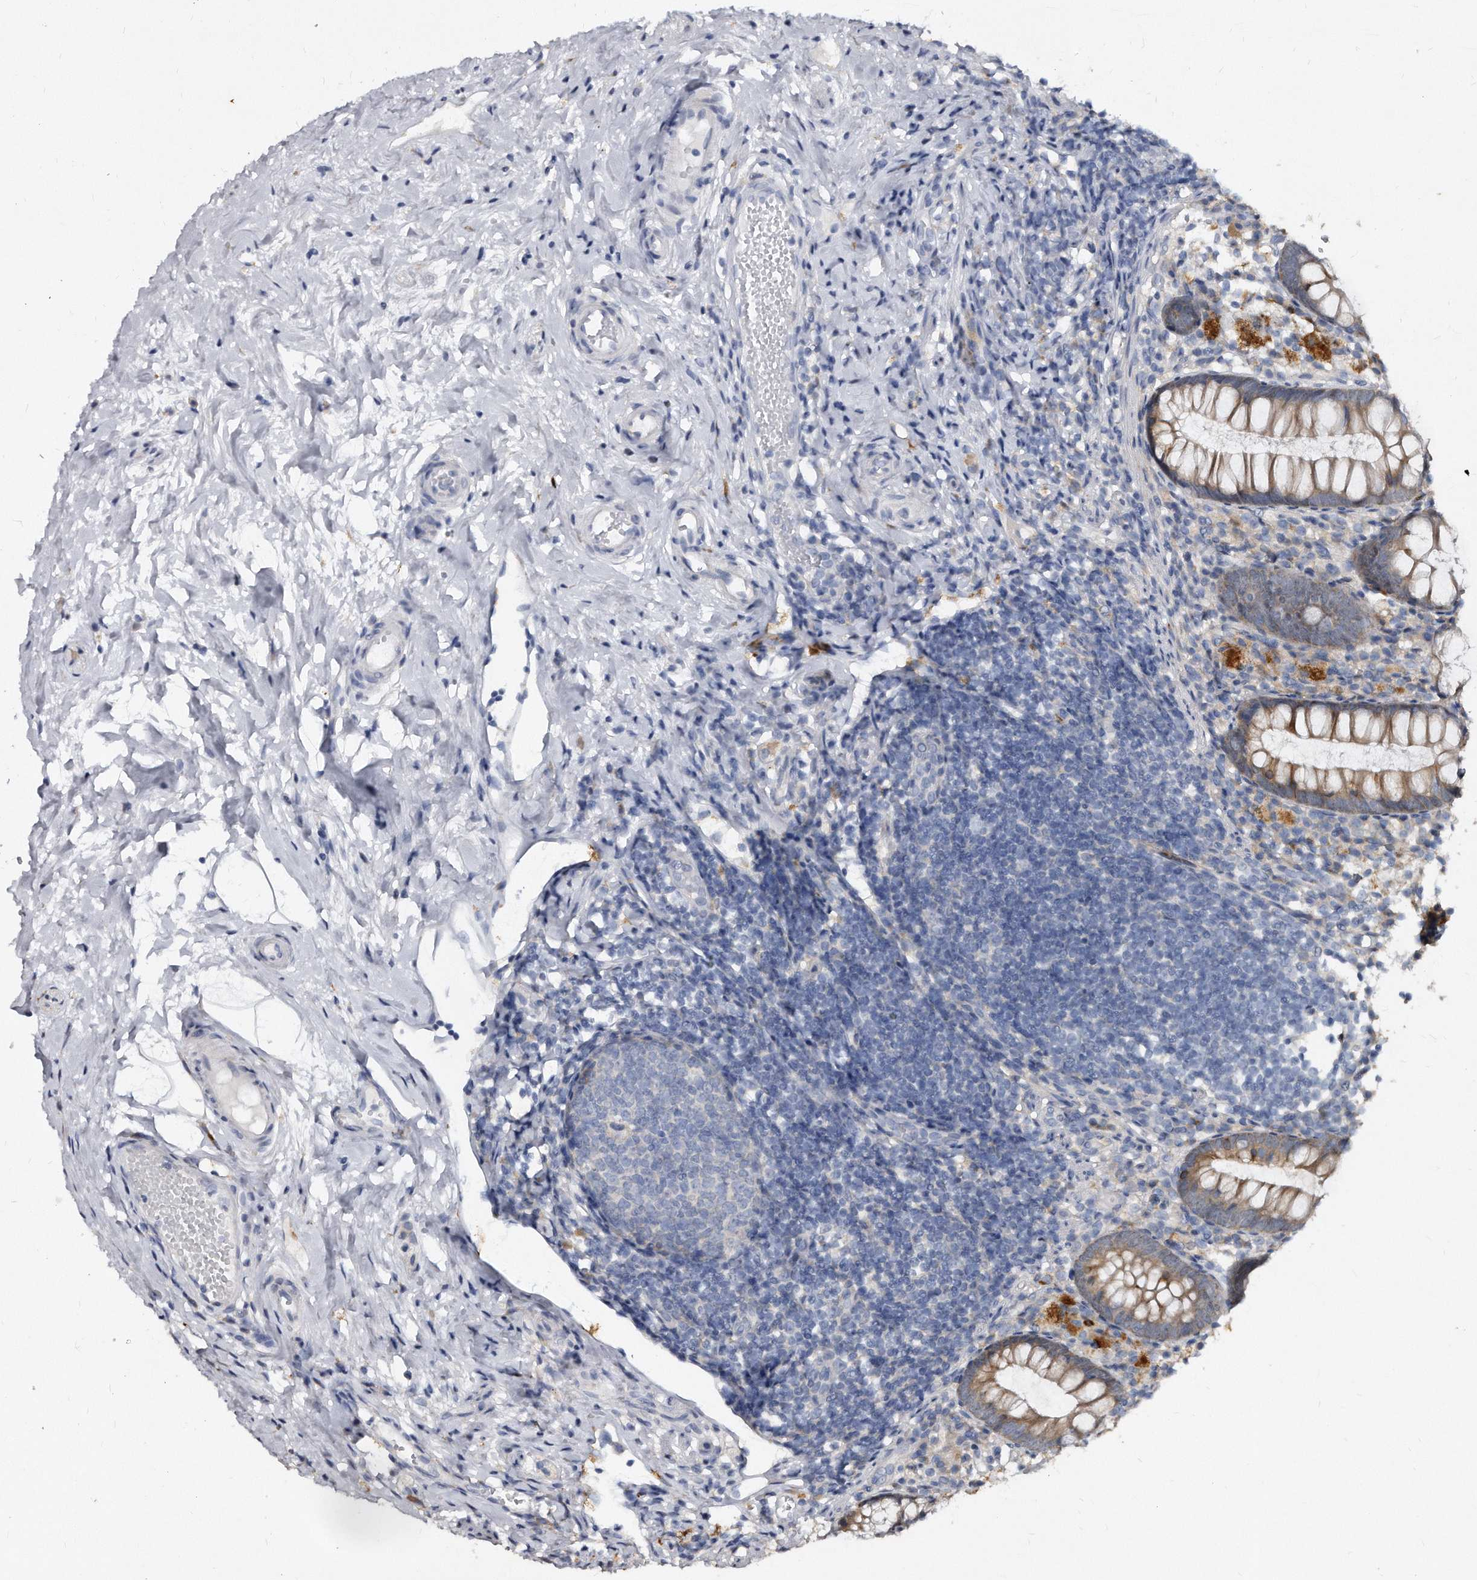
{"staining": {"intensity": "weak", "quantity": ">75%", "location": "cytoplasmic/membranous"}, "tissue": "appendix", "cell_type": "Glandular cells", "image_type": "normal", "snomed": [{"axis": "morphology", "description": "Normal tissue, NOS"}, {"axis": "topography", "description": "Appendix"}], "caption": "Immunohistochemical staining of normal appendix exhibits >75% levels of weak cytoplasmic/membranous protein positivity in about >75% of glandular cells. The protein of interest is stained brown, and the nuclei are stained in blue (DAB IHC with brightfield microscopy, high magnification).", "gene": "KLHDC3", "patient": {"sex": "female", "age": 20}}